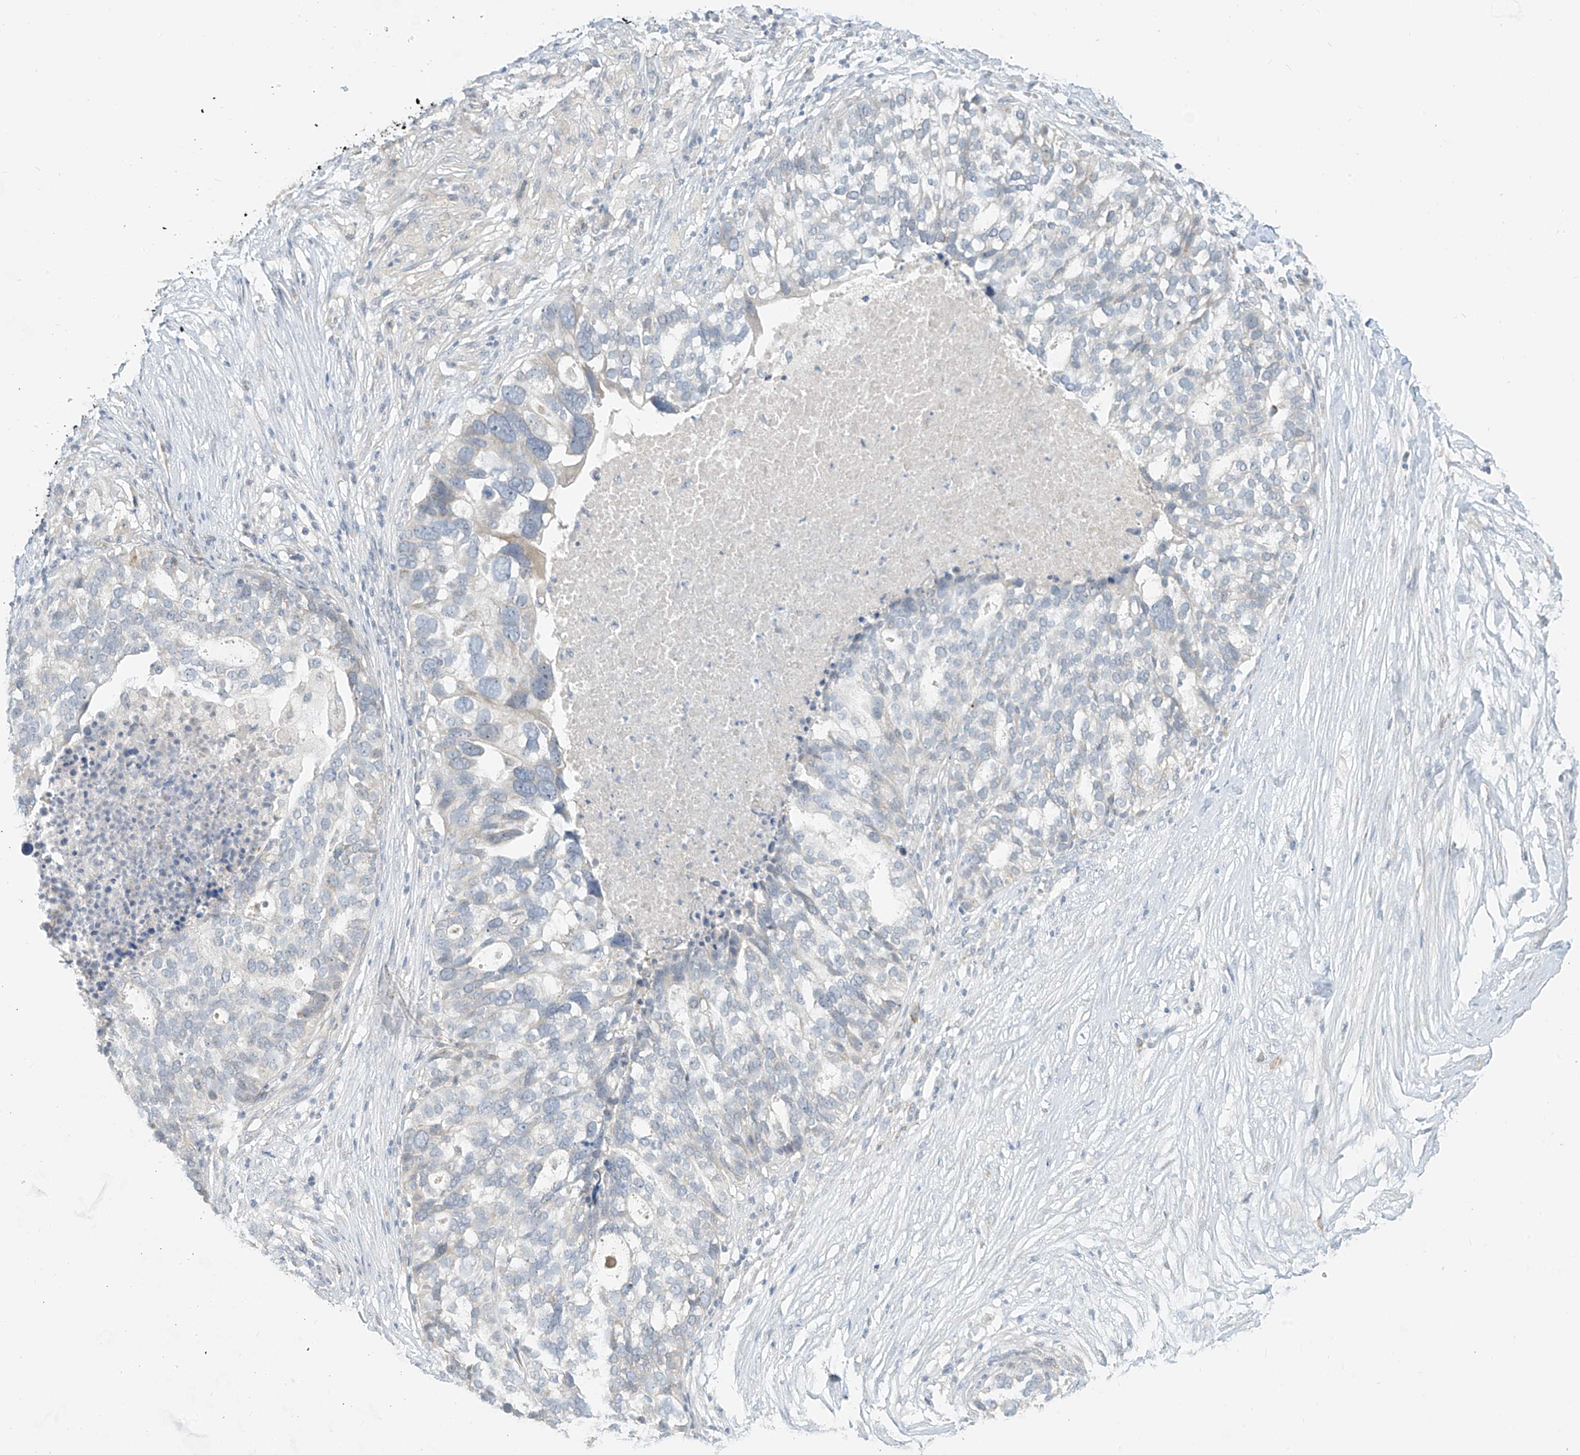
{"staining": {"intensity": "negative", "quantity": "none", "location": "none"}, "tissue": "ovarian cancer", "cell_type": "Tumor cells", "image_type": "cancer", "snomed": [{"axis": "morphology", "description": "Cystadenocarcinoma, serous, NOS"}, {"axis": "topography", "description": "Ovary"}], "caption": "High power microscopy histopathology image of an IHC photomicrograph of ovarian cancer, revealing no significant staining in tumor cells.", "gene": "C2orf42", "patient": {"sex": "female", "age": 59}}